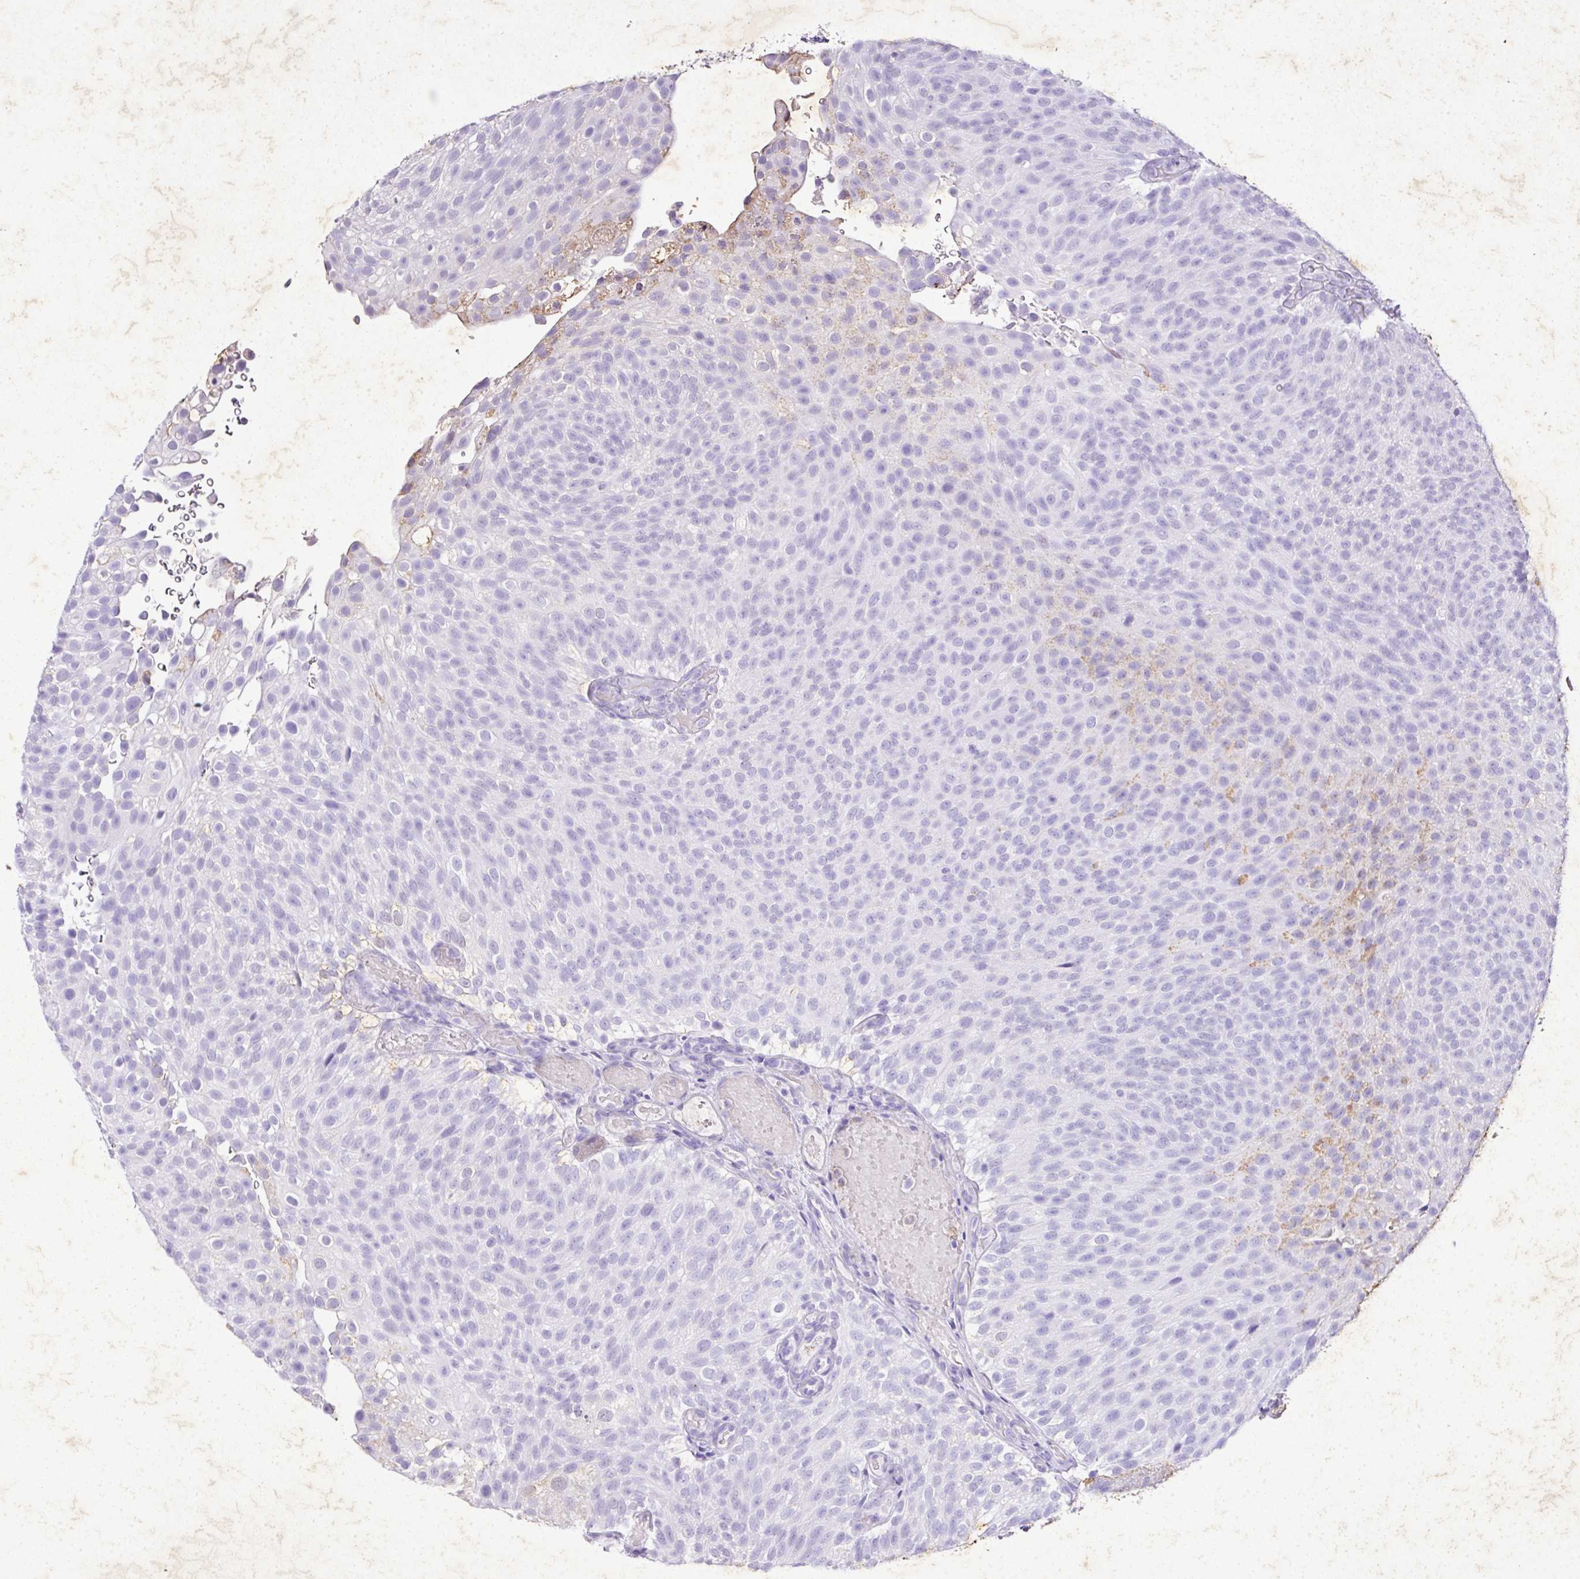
{"staining": {"intensity": "negative", "quantity": "none", "location": "none"}, "tissue": "urothelial cancer", "cell_type": "Tumor cells", "image_type": "cancer", "snomed": [{"axis": "morphology", "description": "Urothelial carcinoma, Low grade"}, {"axis": "topography", "description": "Urinary bladder"}], "caption": "This is an immunohistochemistry (IHC) micrograph of human low-grade urothelial carcinoma. There is no staining in tumor cells.", "gene": "KCNJ11", "patient": {"sex": "male", "age": 78}}